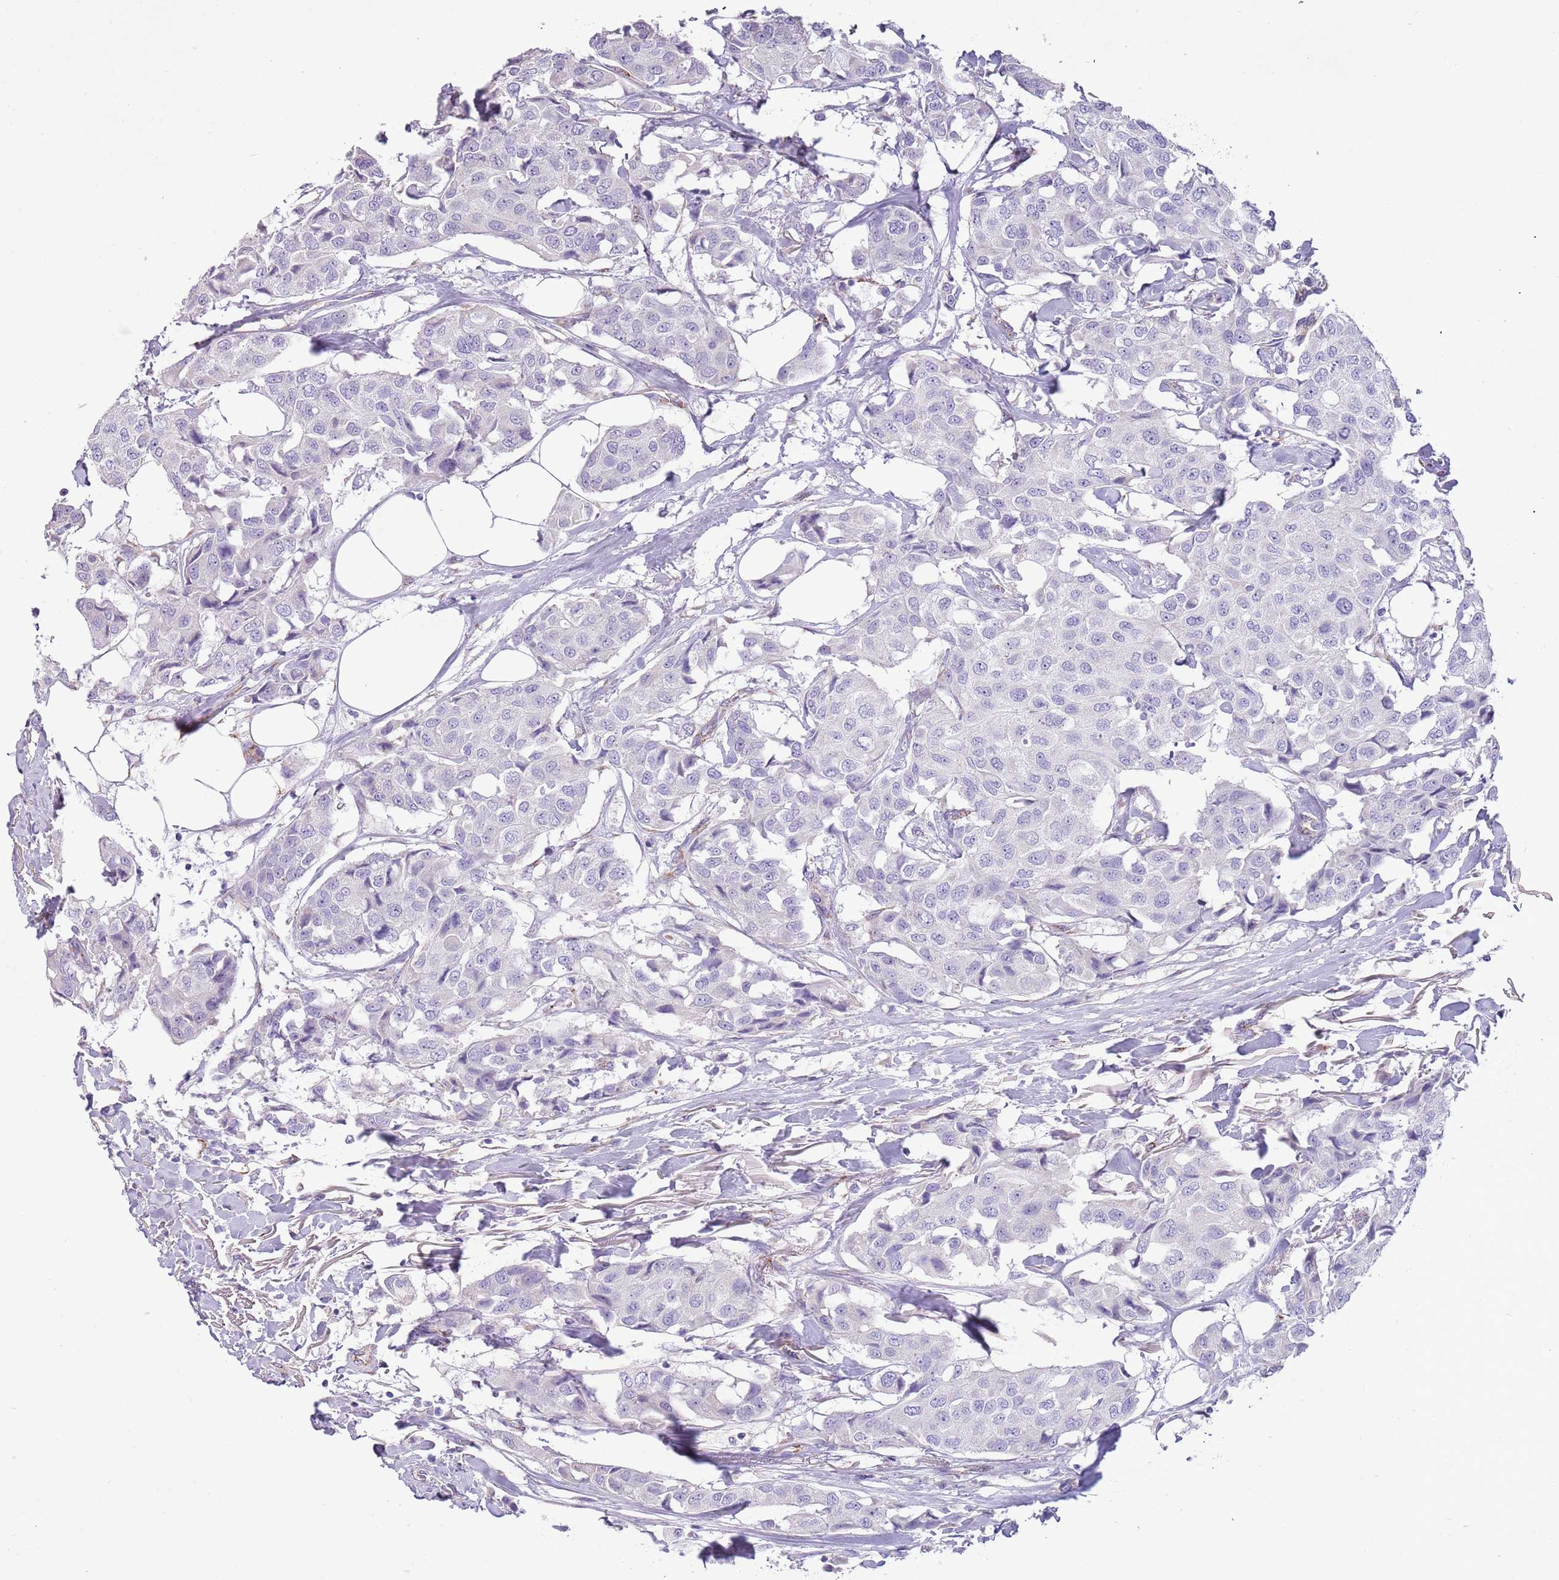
{"staining": {"intensity": "negative", "quantity": "none", "location": "none"}, "tissue": "breast cancer", "cell_type": "Tumor cells", "image_type": "cancer", "snomed": [{"axis": "morphology", "description": "Duct carcinoma"}, {"axis": "topography", "description": "Breast"}], "caption": "This is a micrograph of IHC staining of breast cancer, which shows no positivity in tumor cells. (Immunohistochemistry, brightfield microscopy, high magnification).", "gene": "RNF222", "patient": {"sex": "female", "age": 80}}